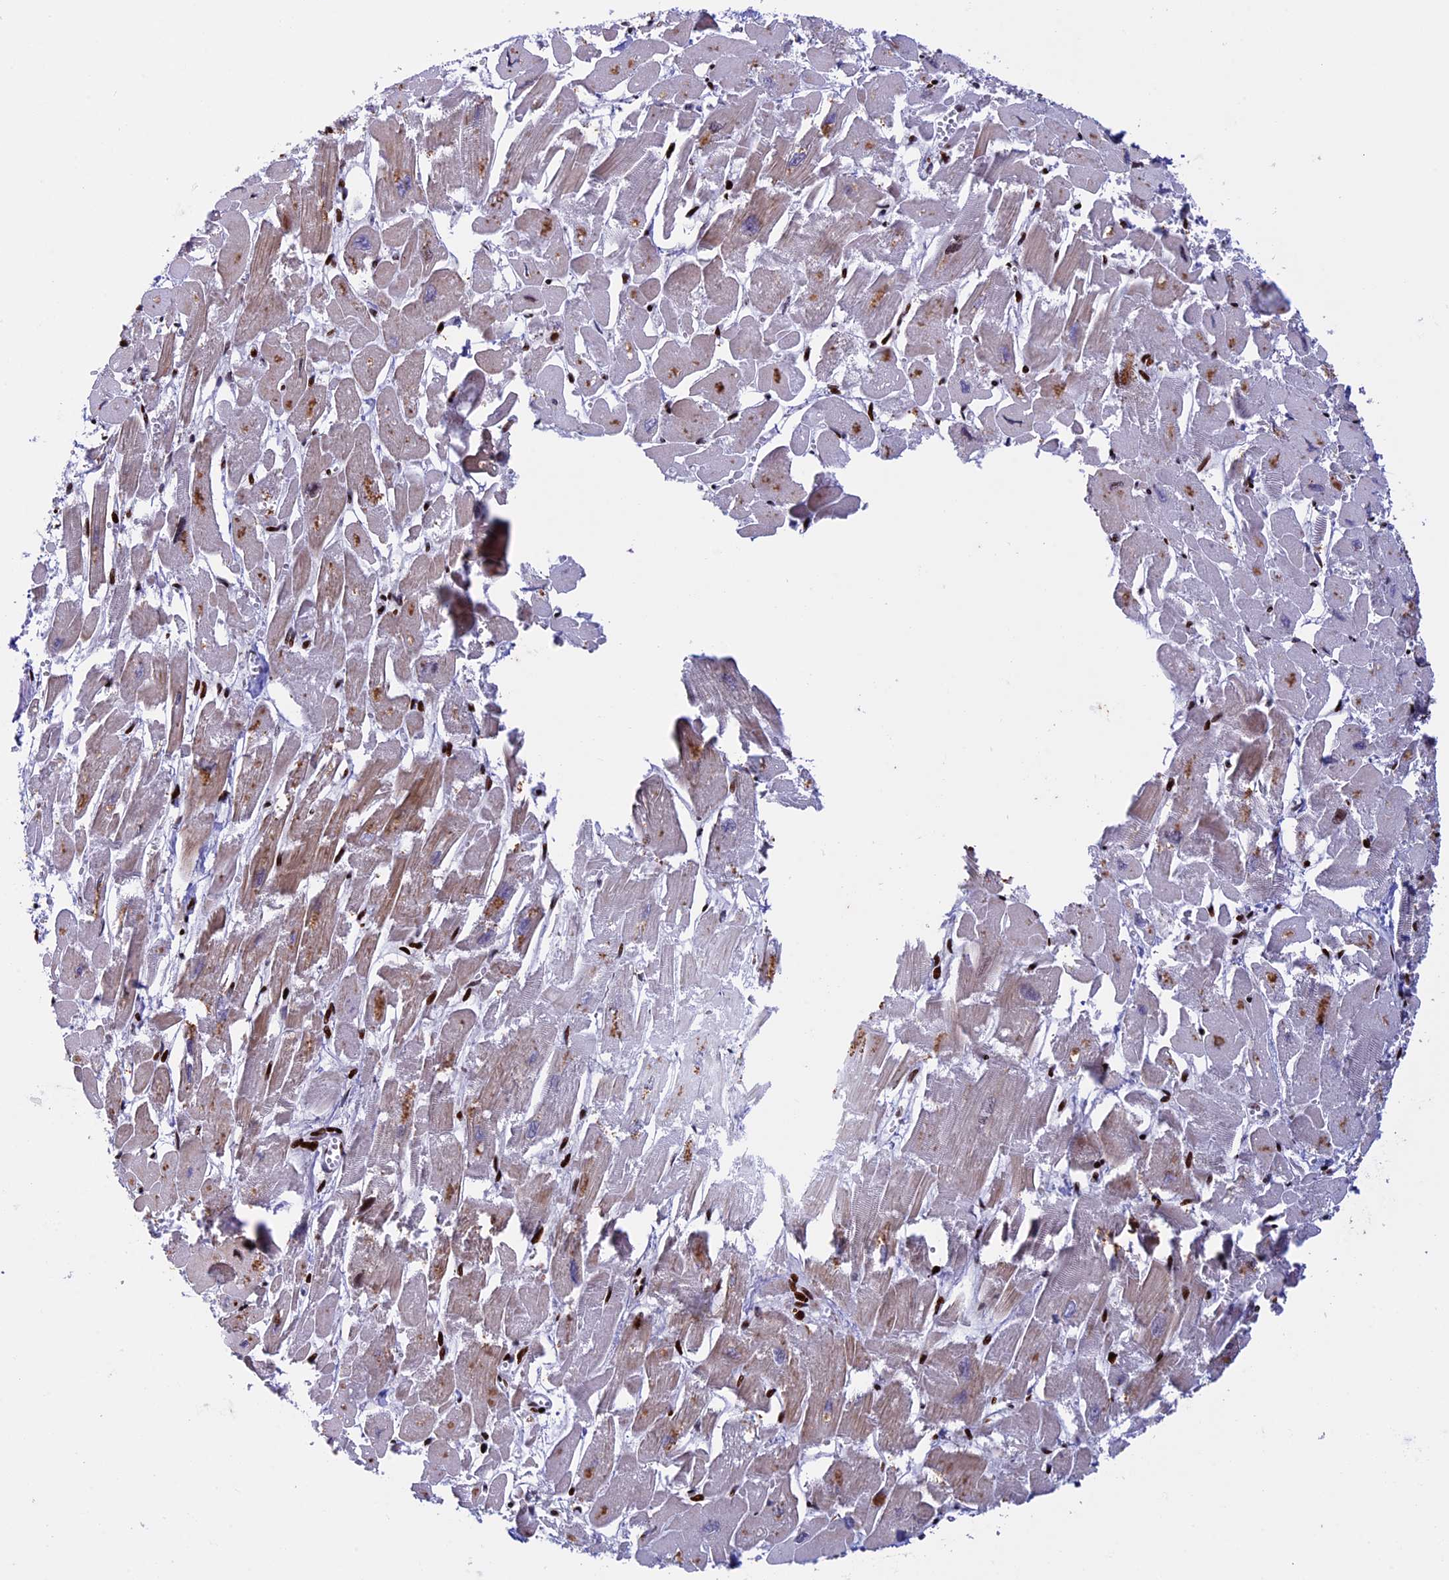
{"staining": {"intensity": "strong", "quantity": "25%-75%", "location": "cytoplasmic/membranous,nuclear"}, "tissue": "heart muscle", "cell_type": "Cardiomyocytes", "image_type": "normal", "snomed": [{"axis": "morphology", "description": "Normal tissue, NOS"}, {"axis": "topography", "description": "Heart"}], "caption": "Heart muscle stained with IHC displays strong cytoplasmic/membranous,nuclear staining in approximately 25%-75% of cardiomyocytes.", "gene": "BTBD3", "patient": {"sex": "male", "age": 54}}